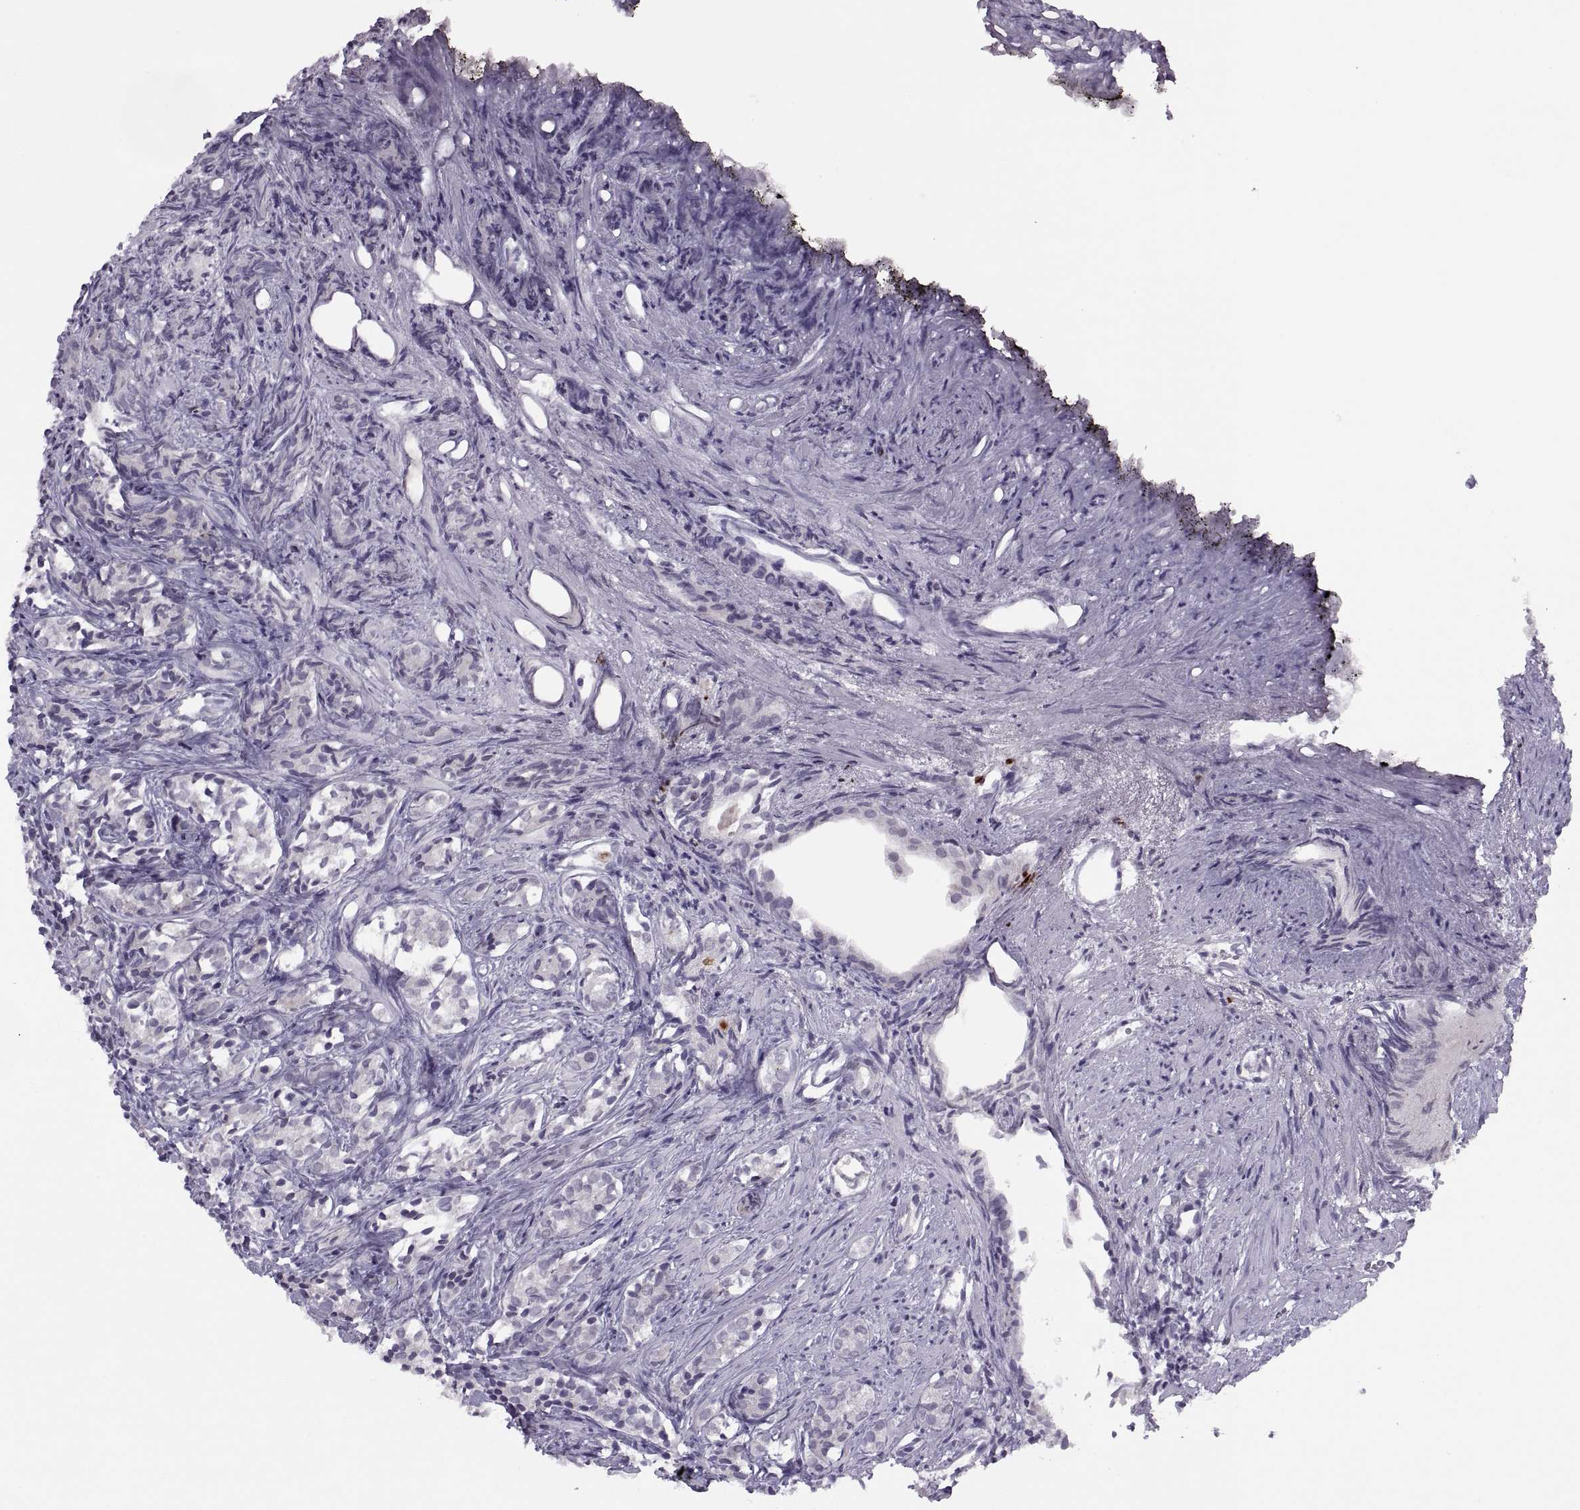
{"staining": {"intensity": "negative", "quantity": "none", "location": "none"}, "tissue": "prostate cancer", "cell_type": "Tumor cells", "image_type": "cancer", "snomed": [{"axis": "morphology", "description": "Adenocarcinoma, High grade"}, {"axis": "topography", "description": "Prostate"}], "caption": "Tumor cells are negative for brown protein staining in adenocarcinoma (high-grade) (prostate). (Stains: DAB immunohistochemistry (IHC) with hematoxylin counter stain, Microscopy: brightfield microscopy at high magnification).", "gene": "ASIC2", "patient": {"sex": "male", "age": 84}}